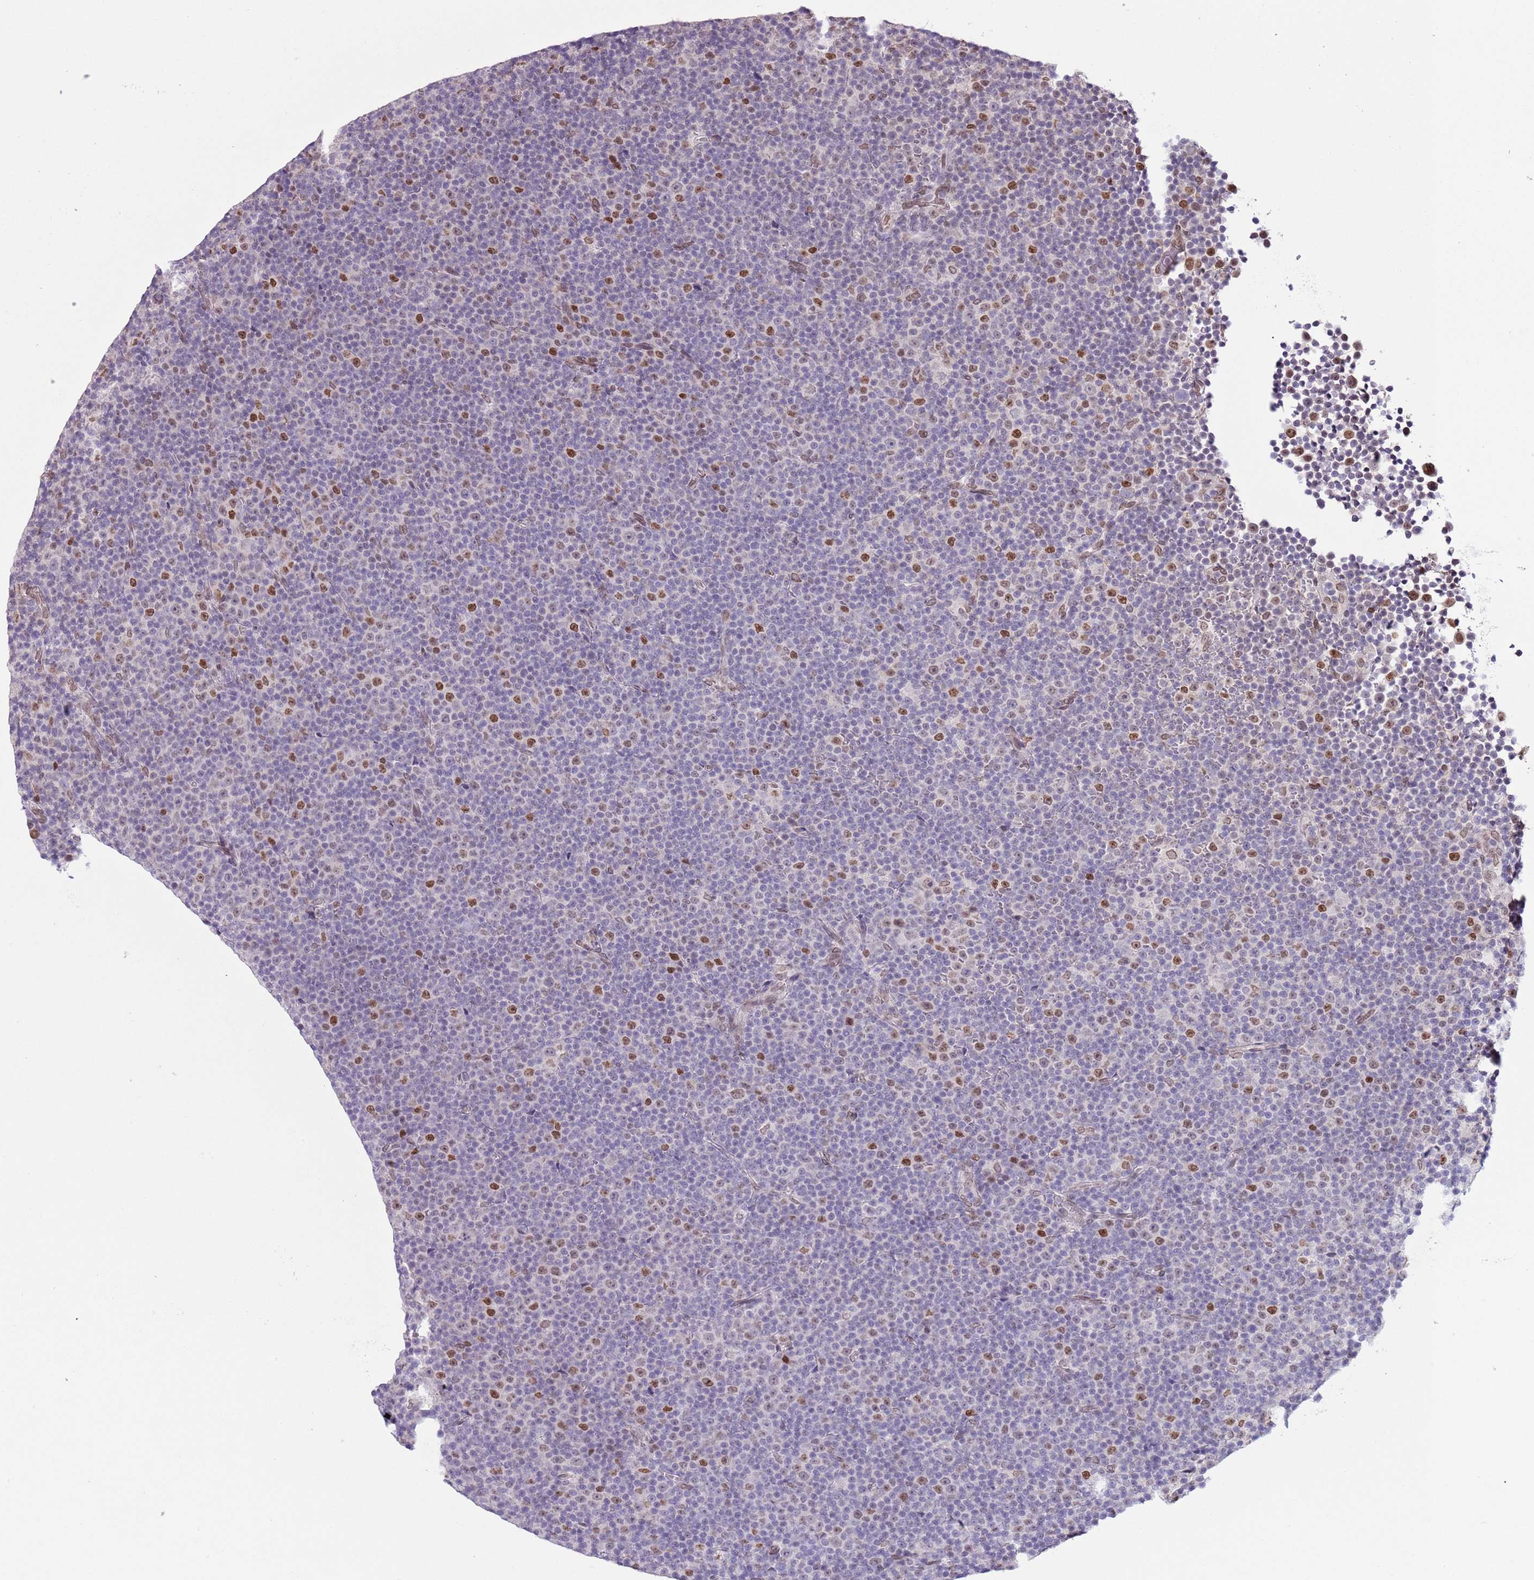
{"staining": {"intensity": "moderate", "quantity": "<25%", "location": "nuclear"}, "tissue": "lymphoma", "cell_type": "Tumor cells", "image_type": "cancer", "snomed": [{"axis": "morphology", "description": "Malignant lymphoma, non-Hodgkin's type, Low grade"}, {"axis": "topography", "description": "Lymph node"}], "caption": "A brown stain shows moderate nuclear staining of a protein in human lymphoma tumor cells.", "gene": "ZGLP1", "patient": {"sex": "female", "age": 67}}